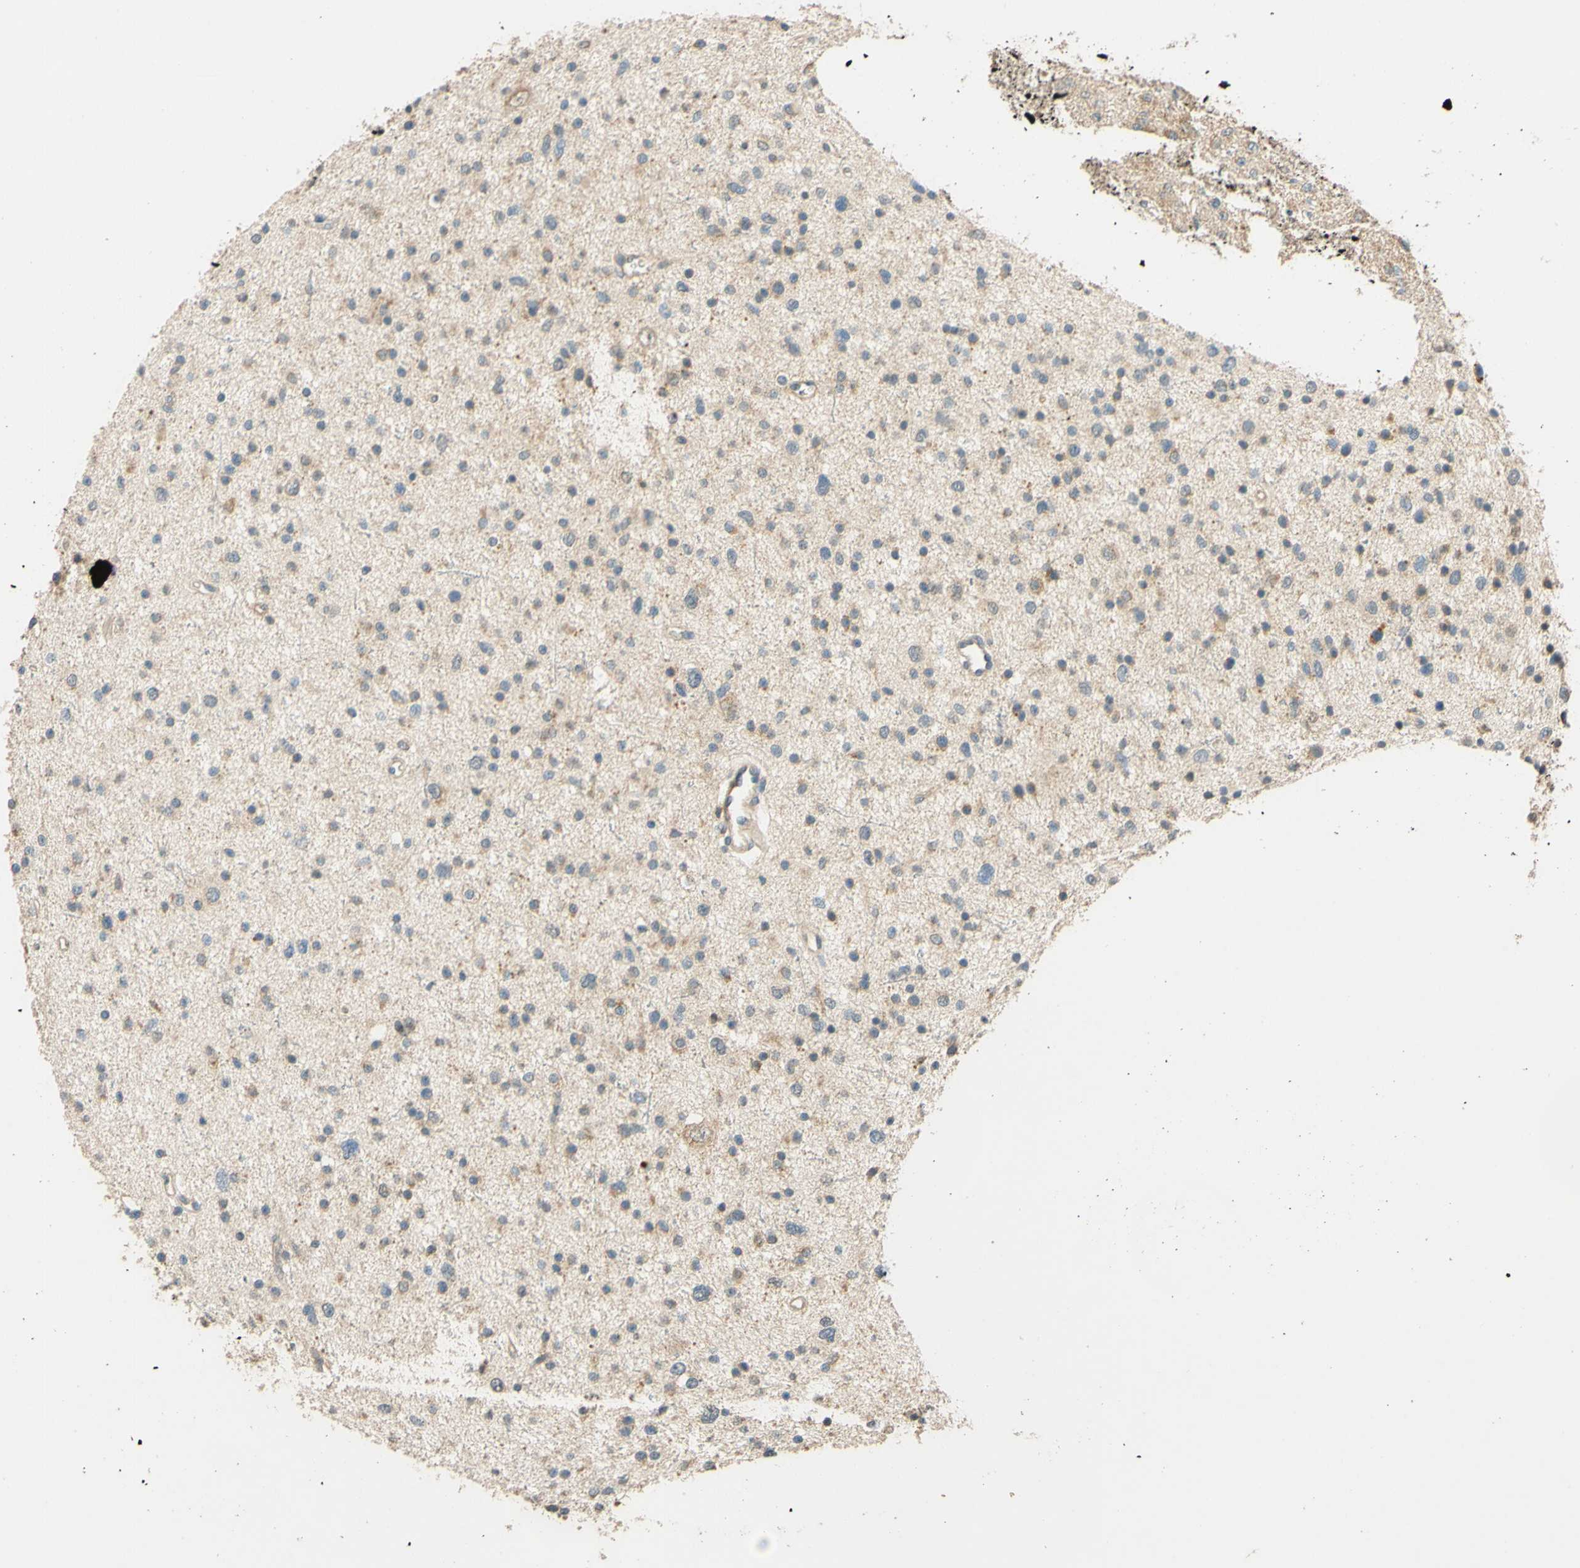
{"staining": {"intensity": "weak", "quantity": "25%-75%", "location": "cytoplasmic/membranous"}, "tissue": "glioma", "cell_type": "Tumor cells", "image_type": "cancer", "snomed": [{"axis": "morphology", "description": "Glioma, malignant, Low grade"}, {"axis": "topography", "description": "Brain"}], "caption": "Protein positivity by immunohistochemistry (IHC) demonstrates weak cytoplasmic/membranous positivity in approximately 25%-75% of tumor cells in malignant glioma (low-grade). The staining is performed using DAB brown chromogen to label protein expression. The nuclei are counter-stained blue using hematoxylin.", "gene": "ENTREP2", "patient": {"sex": "female", "age": 37}}